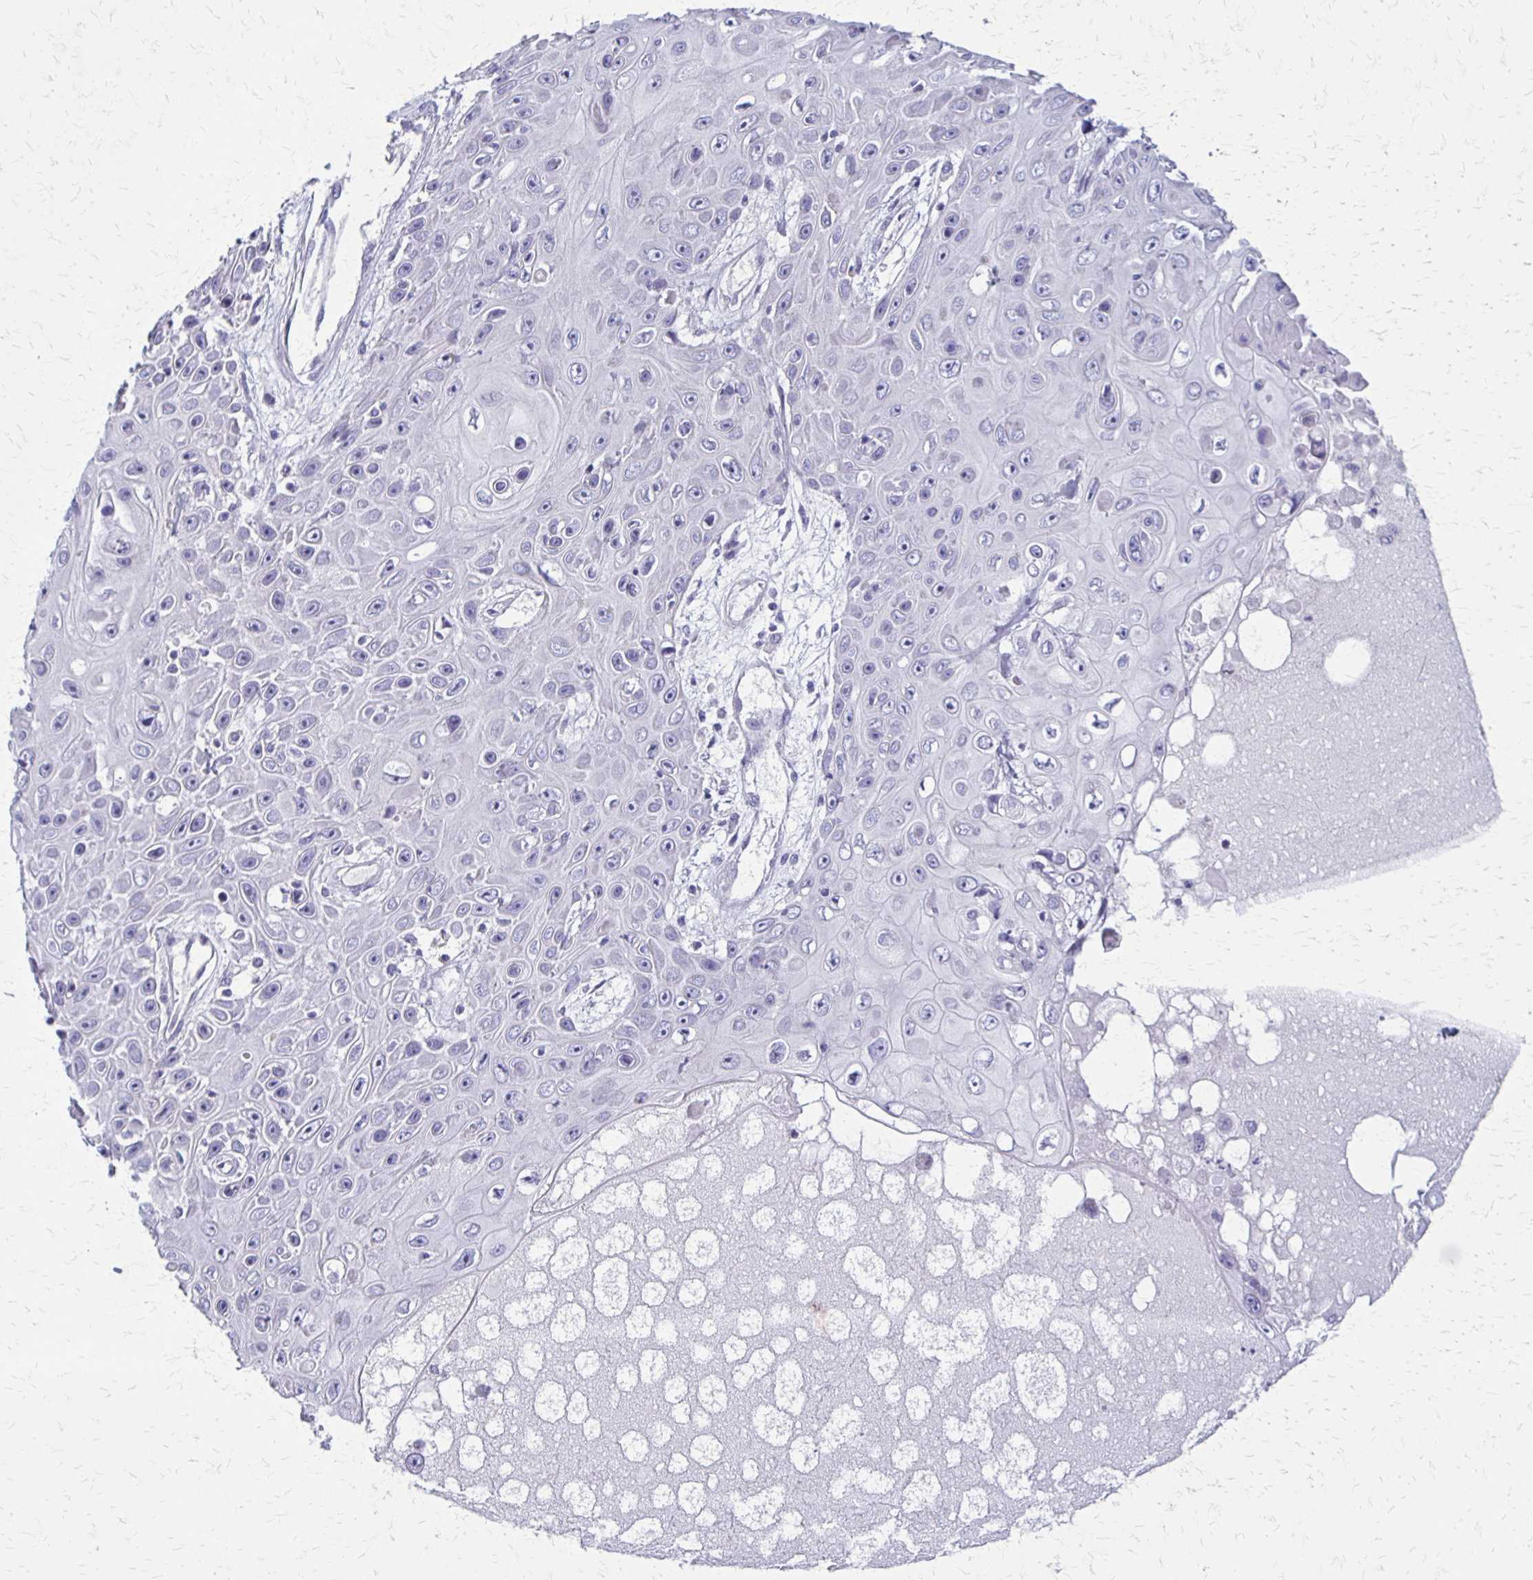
{"staining": {"intensity": "negative", "quantity": "none", "location": "none"}, "tissue": "skin cancer", "cell_type": "Tumor cells", "image_type": "cancer", "snomed": [{"axis": "morphology", "description": "Squamous cell carcinoma, NOS"}, {"axis": "topography", "description": "Skin"}], "caption": "This is a micrograph of IHC staining of skin cancer, which shows no positivity in tumor cells.", "gene": "RHOC", "patient": {"sex": "male", "age": 82}}